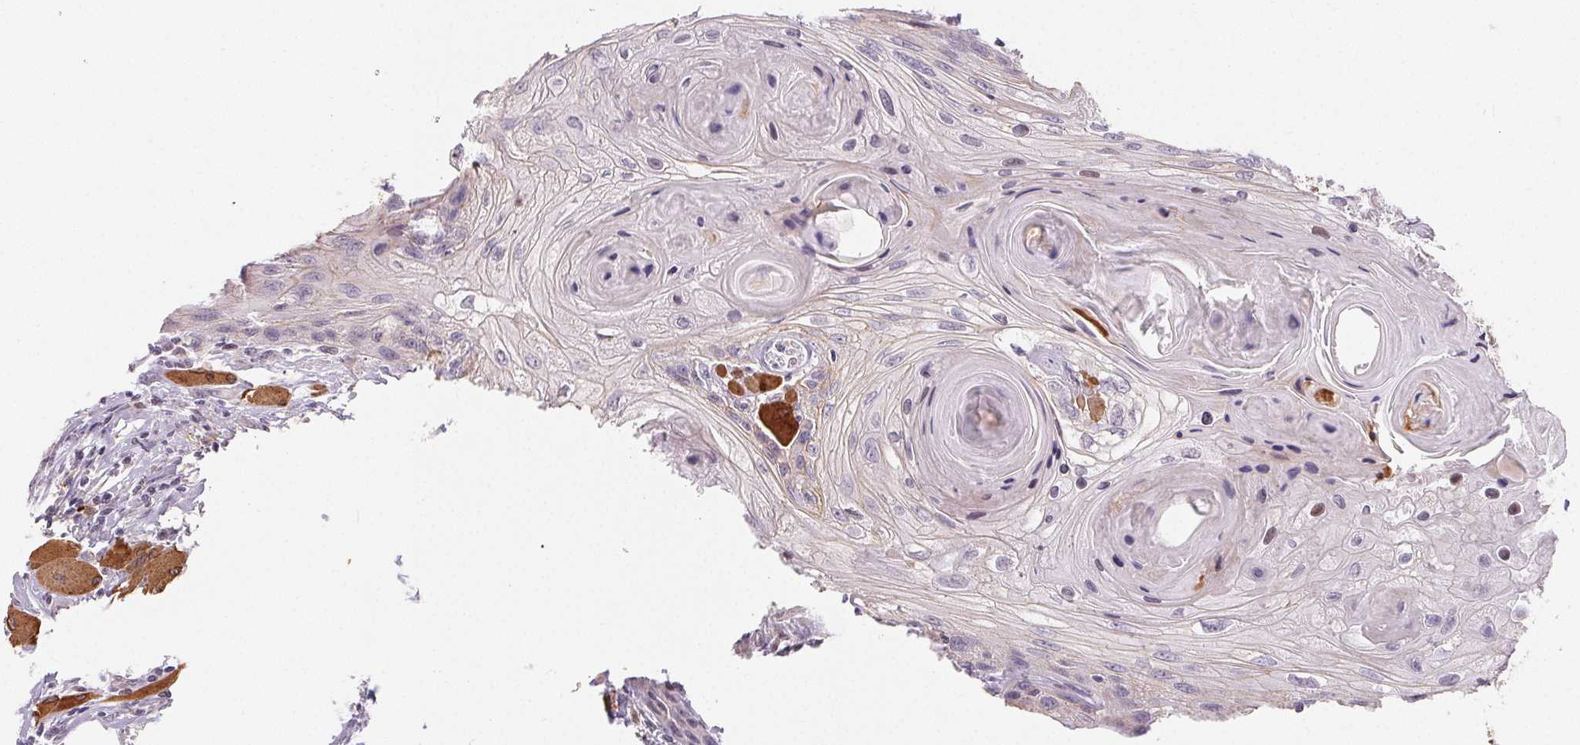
{"staining": {"intensity": "negative", "quantity": "none", "location": "none"}, "tissue": "head and neck cancer", "cell_type": "Tumor cells", "image_type": "cancer", "snomed": [{"axis": "morphology", "description": "Squamous cell carcinoma, NOS"}, {"axis": "topography", "description": "Oral tissue"}, {"axis": "topography", "description": "Head-Neck"}], "caption": "The immunohistochemistry (IHC) histopathology image has no significant expression in tumor cells of head and neck cancer (squamous cell carcinoma) tissue.", "gene": "RPGRIP1", "patient": {"sex": "male", "age": 58}}